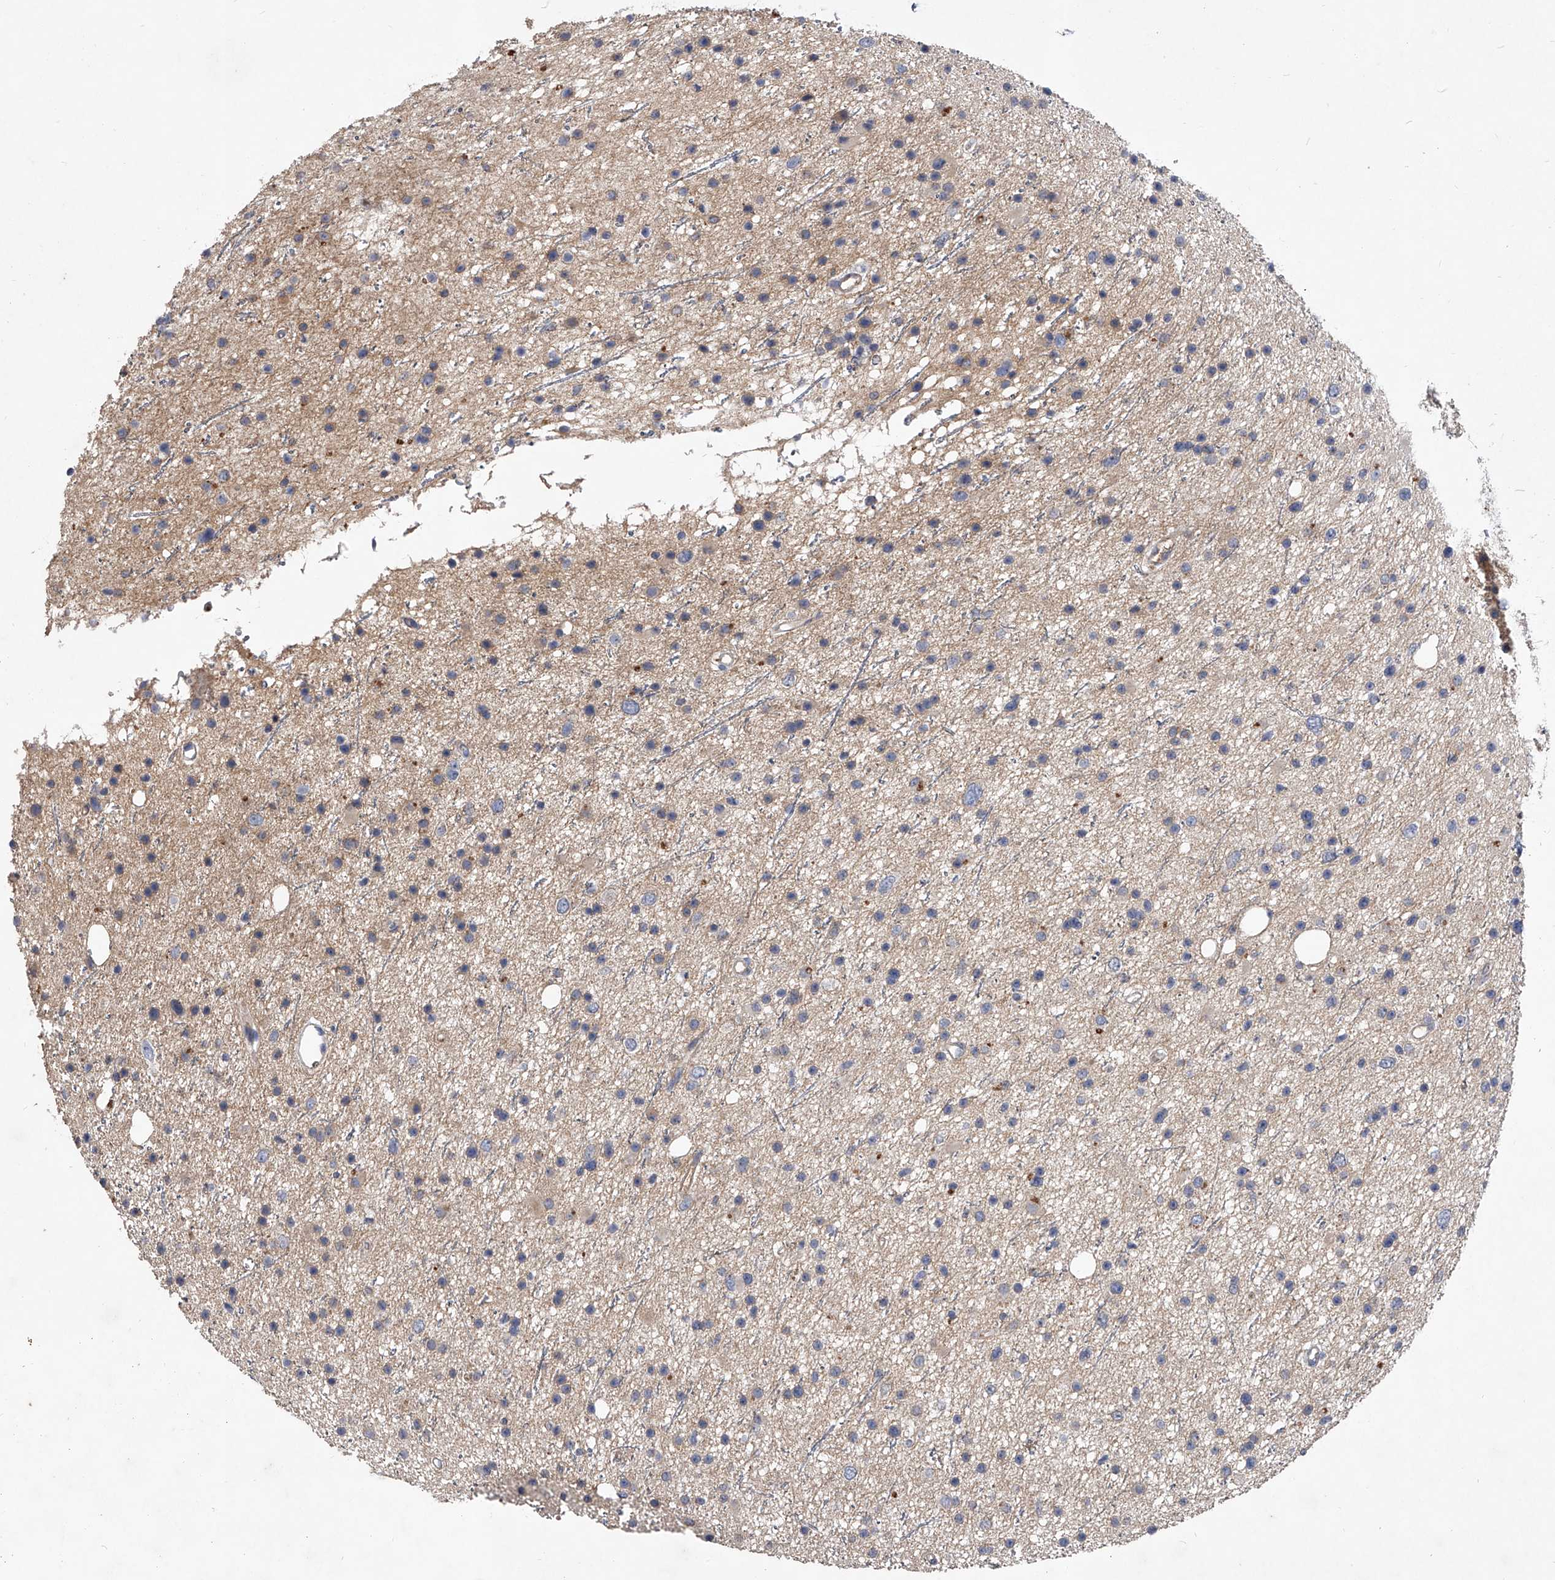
{"staining": {"intensity": "weak", "quantity": "<25%", "location": "cytoplasmic/membranous"}, "tissue": "glioma", "cell_type": "Tumor cells", "image_type": "cancer", "snomed": [{"axis": "morphology", "description": "Glioma, malignant, Low grade"}, {"axis": "topography", "description": "Cerebral cortex"}], "caption": "This is an immunohistochemistry photomicrograph of glioma. There is no positivity in tumor cells.", "gene": "C5", "patient": {"sex": "female", "age": 39}}